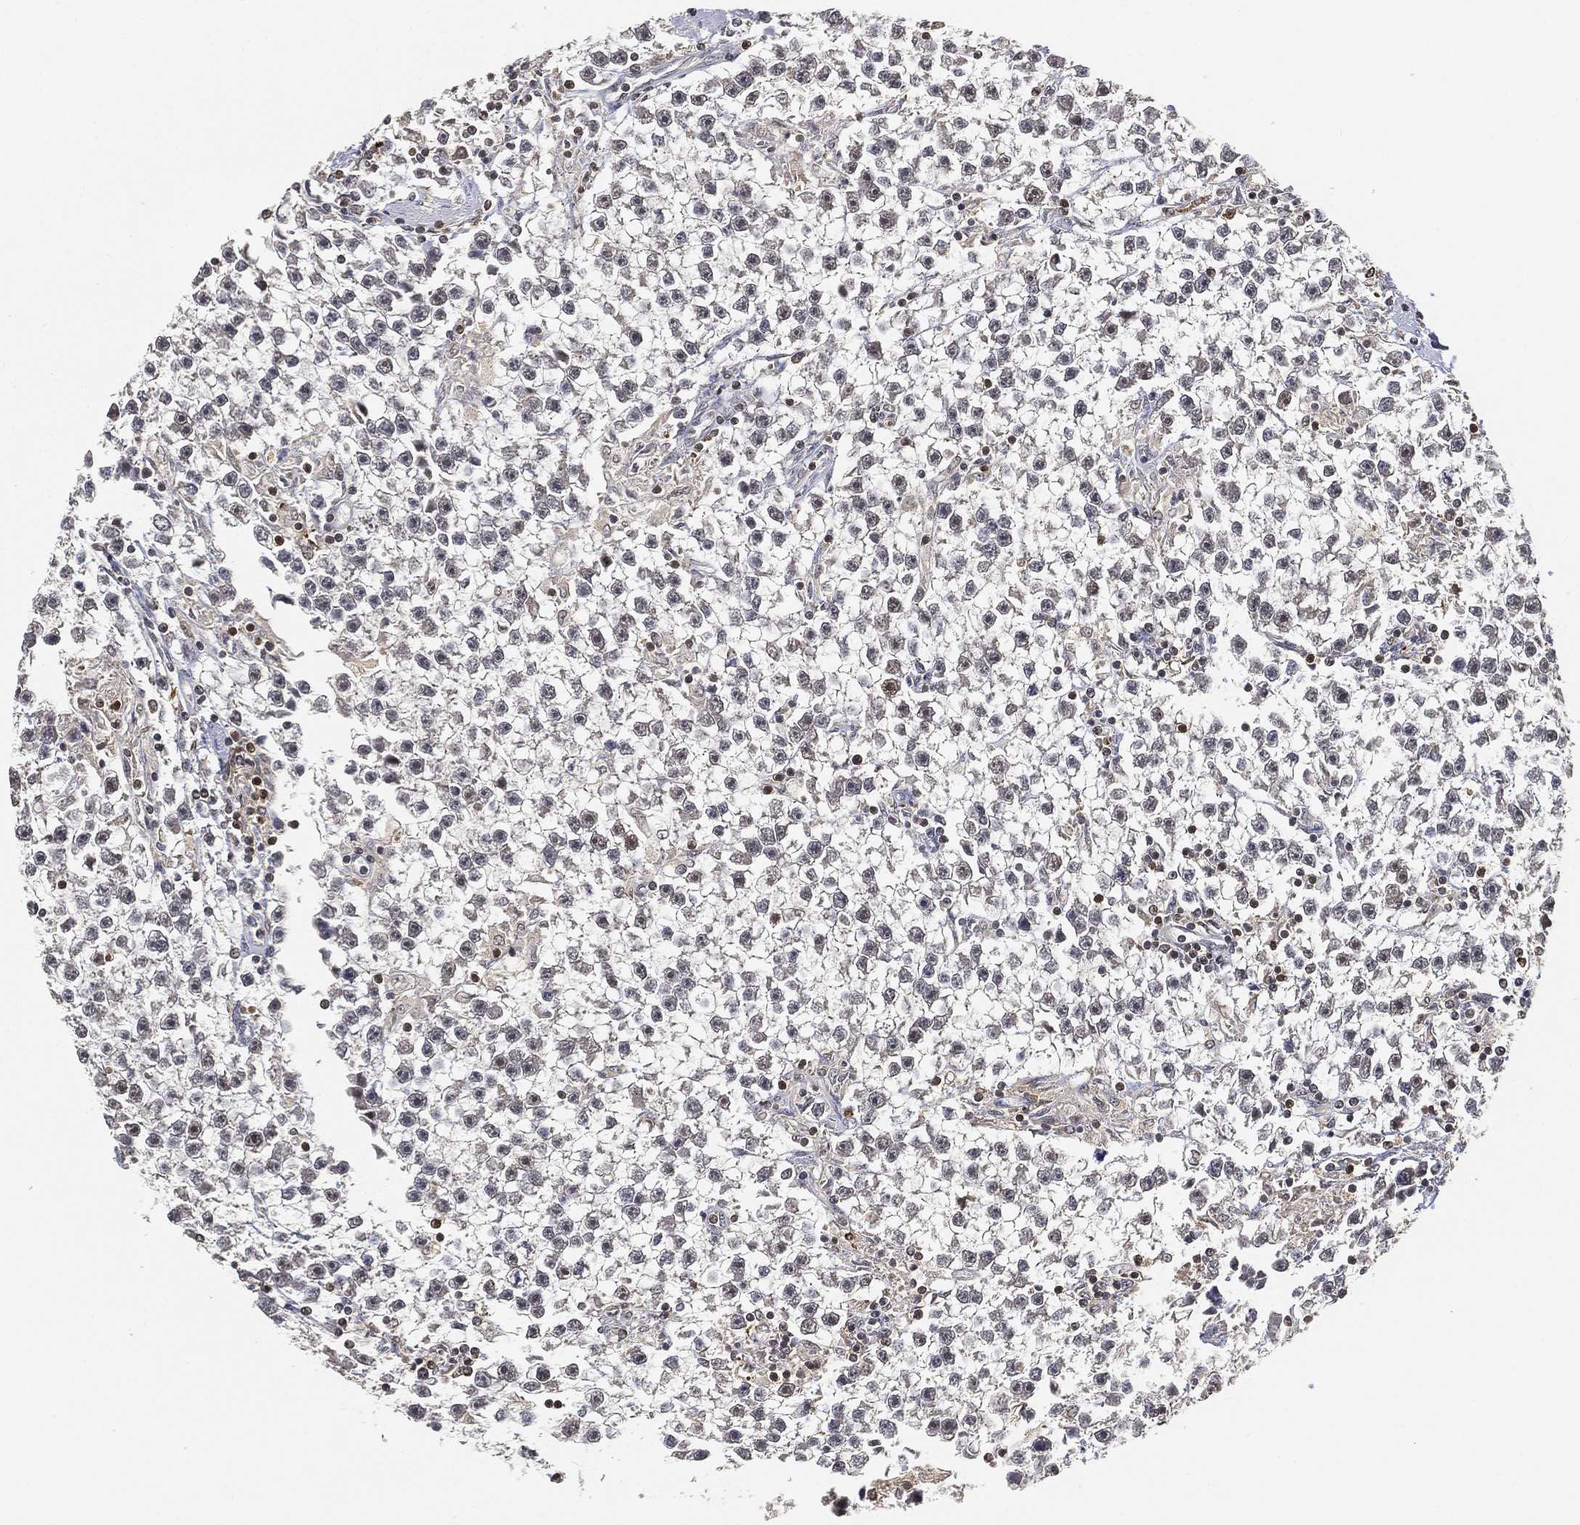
{"staining": {"intensity": "negative", "quantity": "none", "location": "none"}, "tissue": "testis cancer", "cell_type": "Tumor cells", "image_type": "cancer", "snomed": [{"axis": "morphology", "description": "Seminoma, NOS"}, {"axis": "topography", "description": "Testis"}], "caption": "Tumor cells are negative for protein expression in human testis cancer. (Stains: DAB immunohistochemistry (IHC) with hematoxylin counter stain, Microscopy: brightfield microscopy at high magnification).", "gene": "WDR26", "patient": {"sex": "male", "age": 59}}